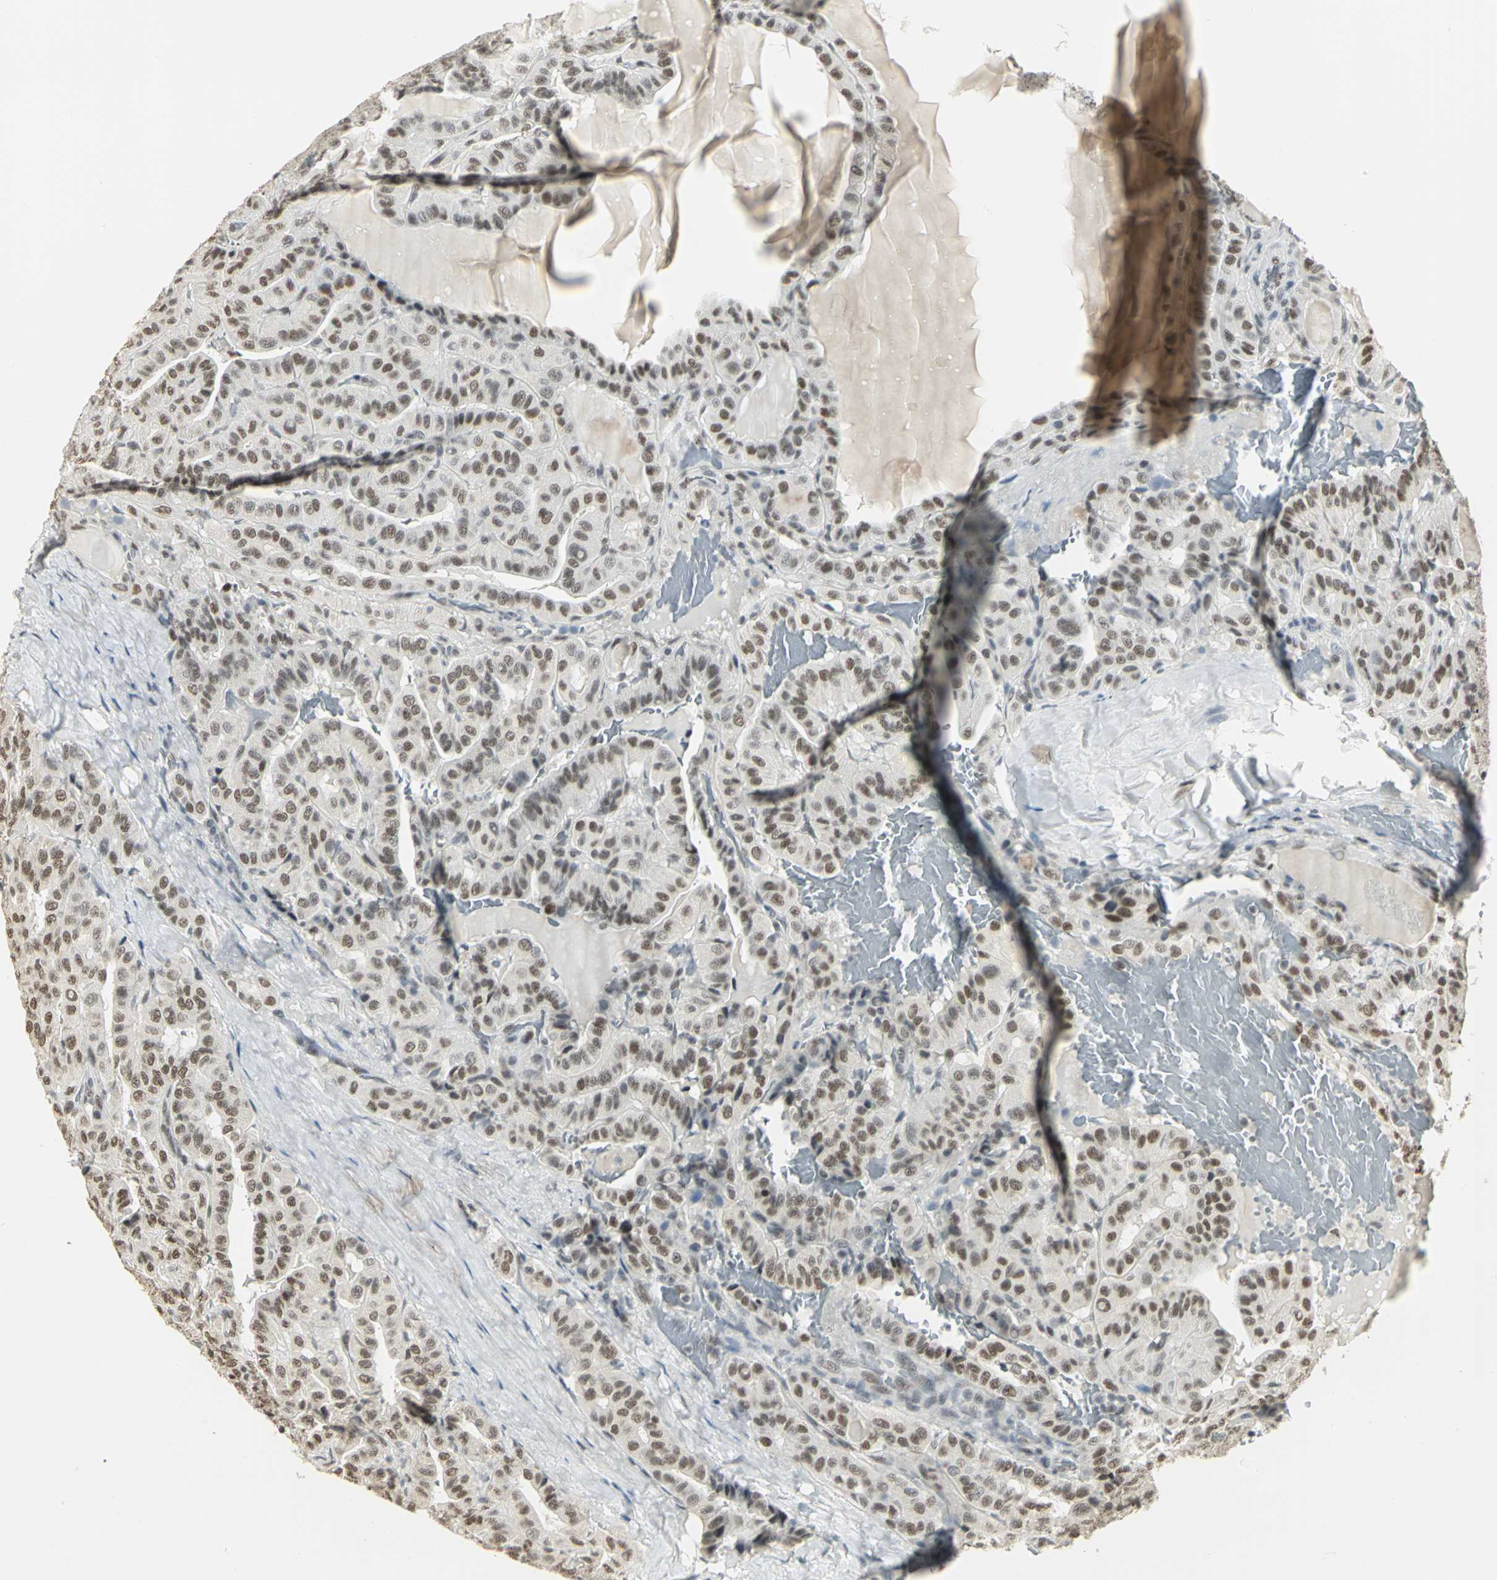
{"staining": {"intensity": "moderate", "quantity": ">75%", "location": "nuclear"}, "tissue": "thyroid cancer", "cell_type": "Tumor cells", "image_type": "cancer", "snomed": [{"axis": "morphology", "description": "Papillary adenocarcinoma, NOS"}, {"axis": "topography", "description": "Thyroid gland"}], "caption": "Protein expression analysis of thyroid papillary adenocarcinoma demonstrates moderate nuclear positivity in approximately >75% of tumor cells. (Stains: DAB in brown, nuclei in blue, Microscopy: brightfield microscopy at high magnification).", "gene": "CBX3", "patient": {"sex": "male", "age": 77}}